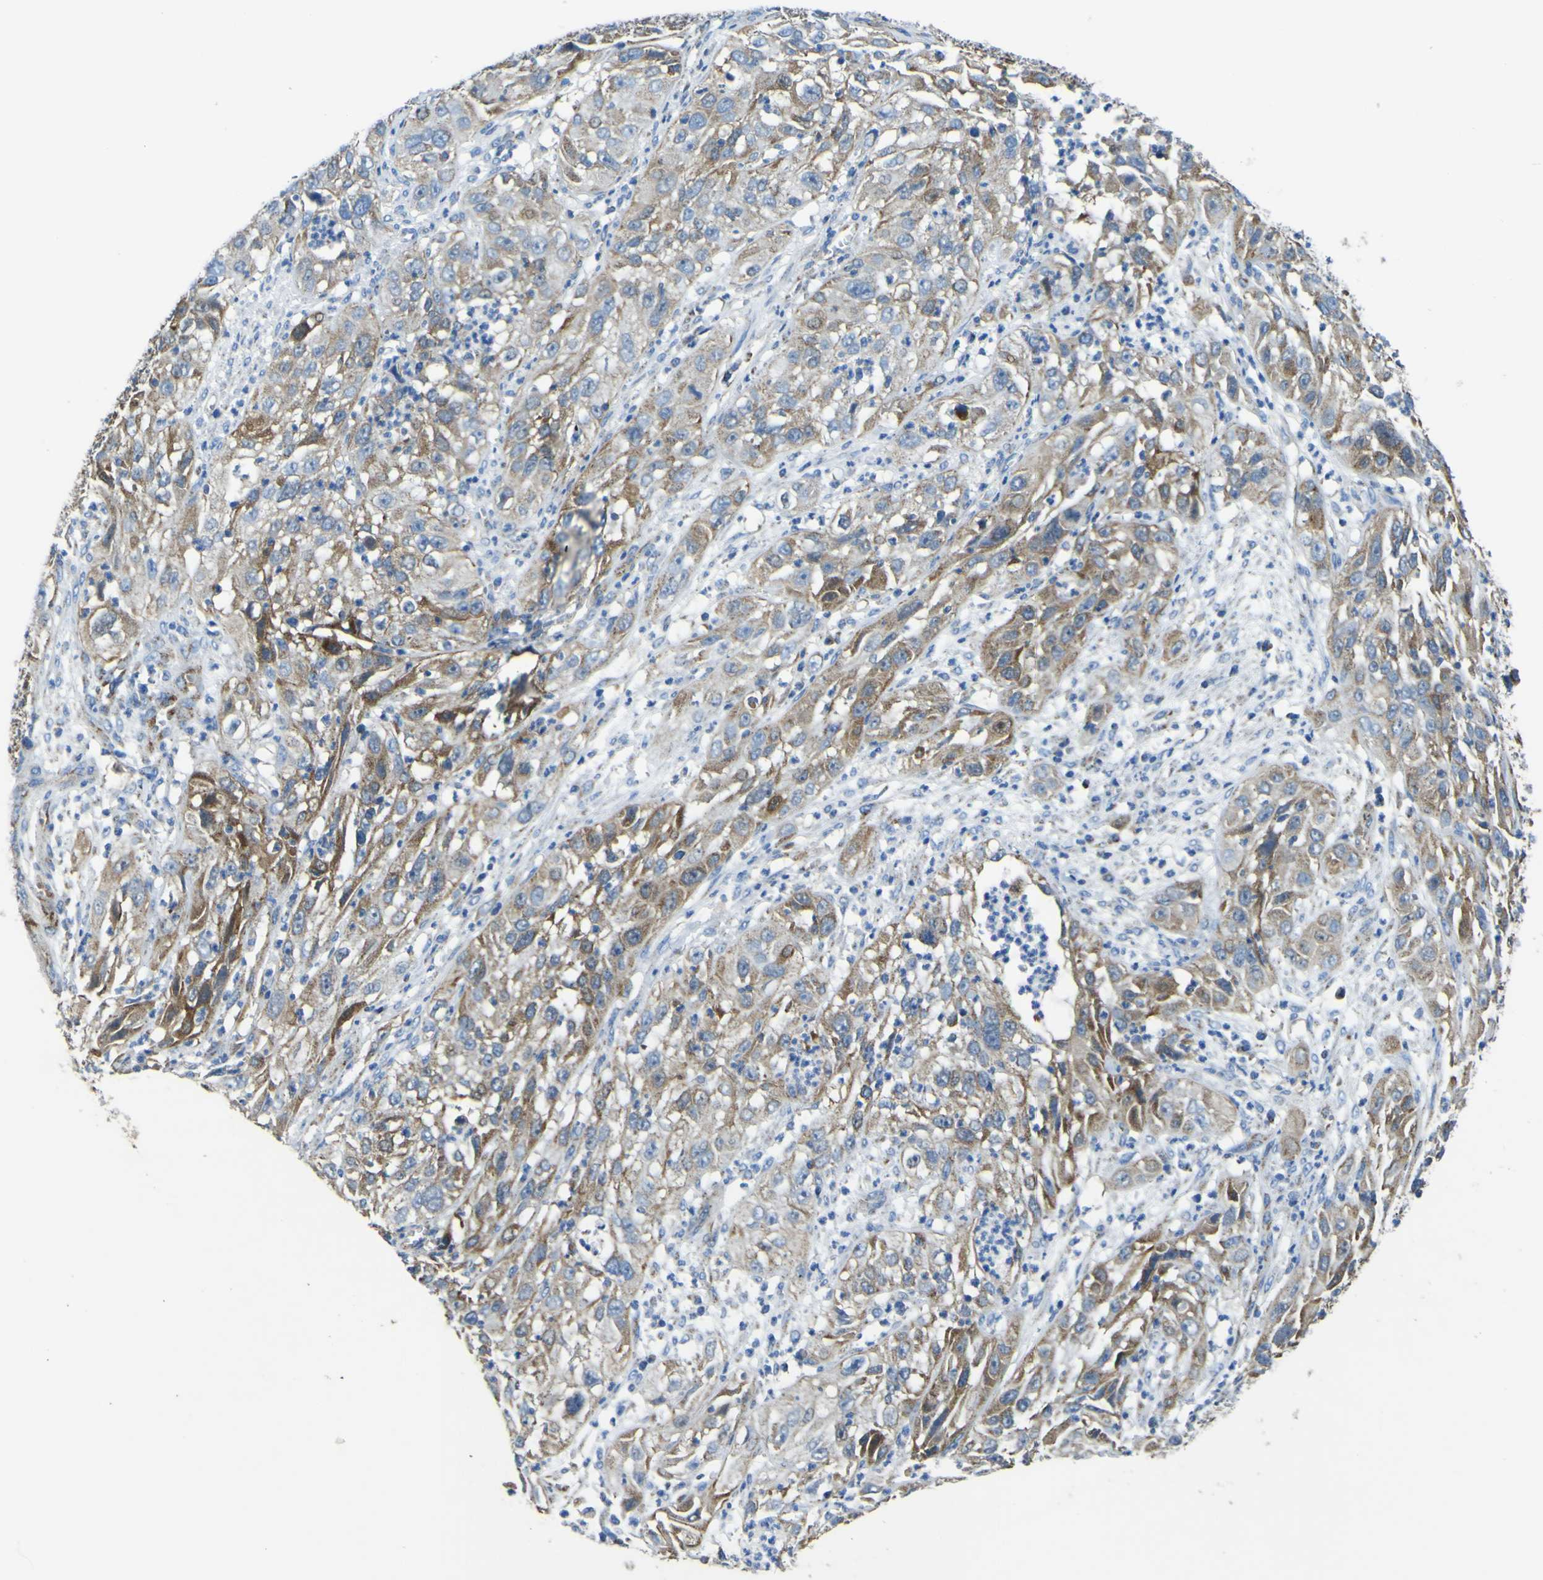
{"staining": {"intensity": "moderate", "quantity": ">75%", "location": "cytoplasmic/membranous"}, "tissue": "cervical cancer", "cell_type": "Tumor cells", "image_type": "cancer", "snomed": [{"axis": "morphology", "description": "Squamous cell carcinoma, NOS"}, {"axis": "topography", "description": "Cervix"}], "caption": "This histopathology image shows immunohistochemistry (IHC) staining of human squamous cell carcinoma (cervical), with medium moderate cytoplasmic/membranous staining in about >75% of tumor cells.", "gene": "ALDH18A1", "patient": {"sex": "female", "age": 32}}